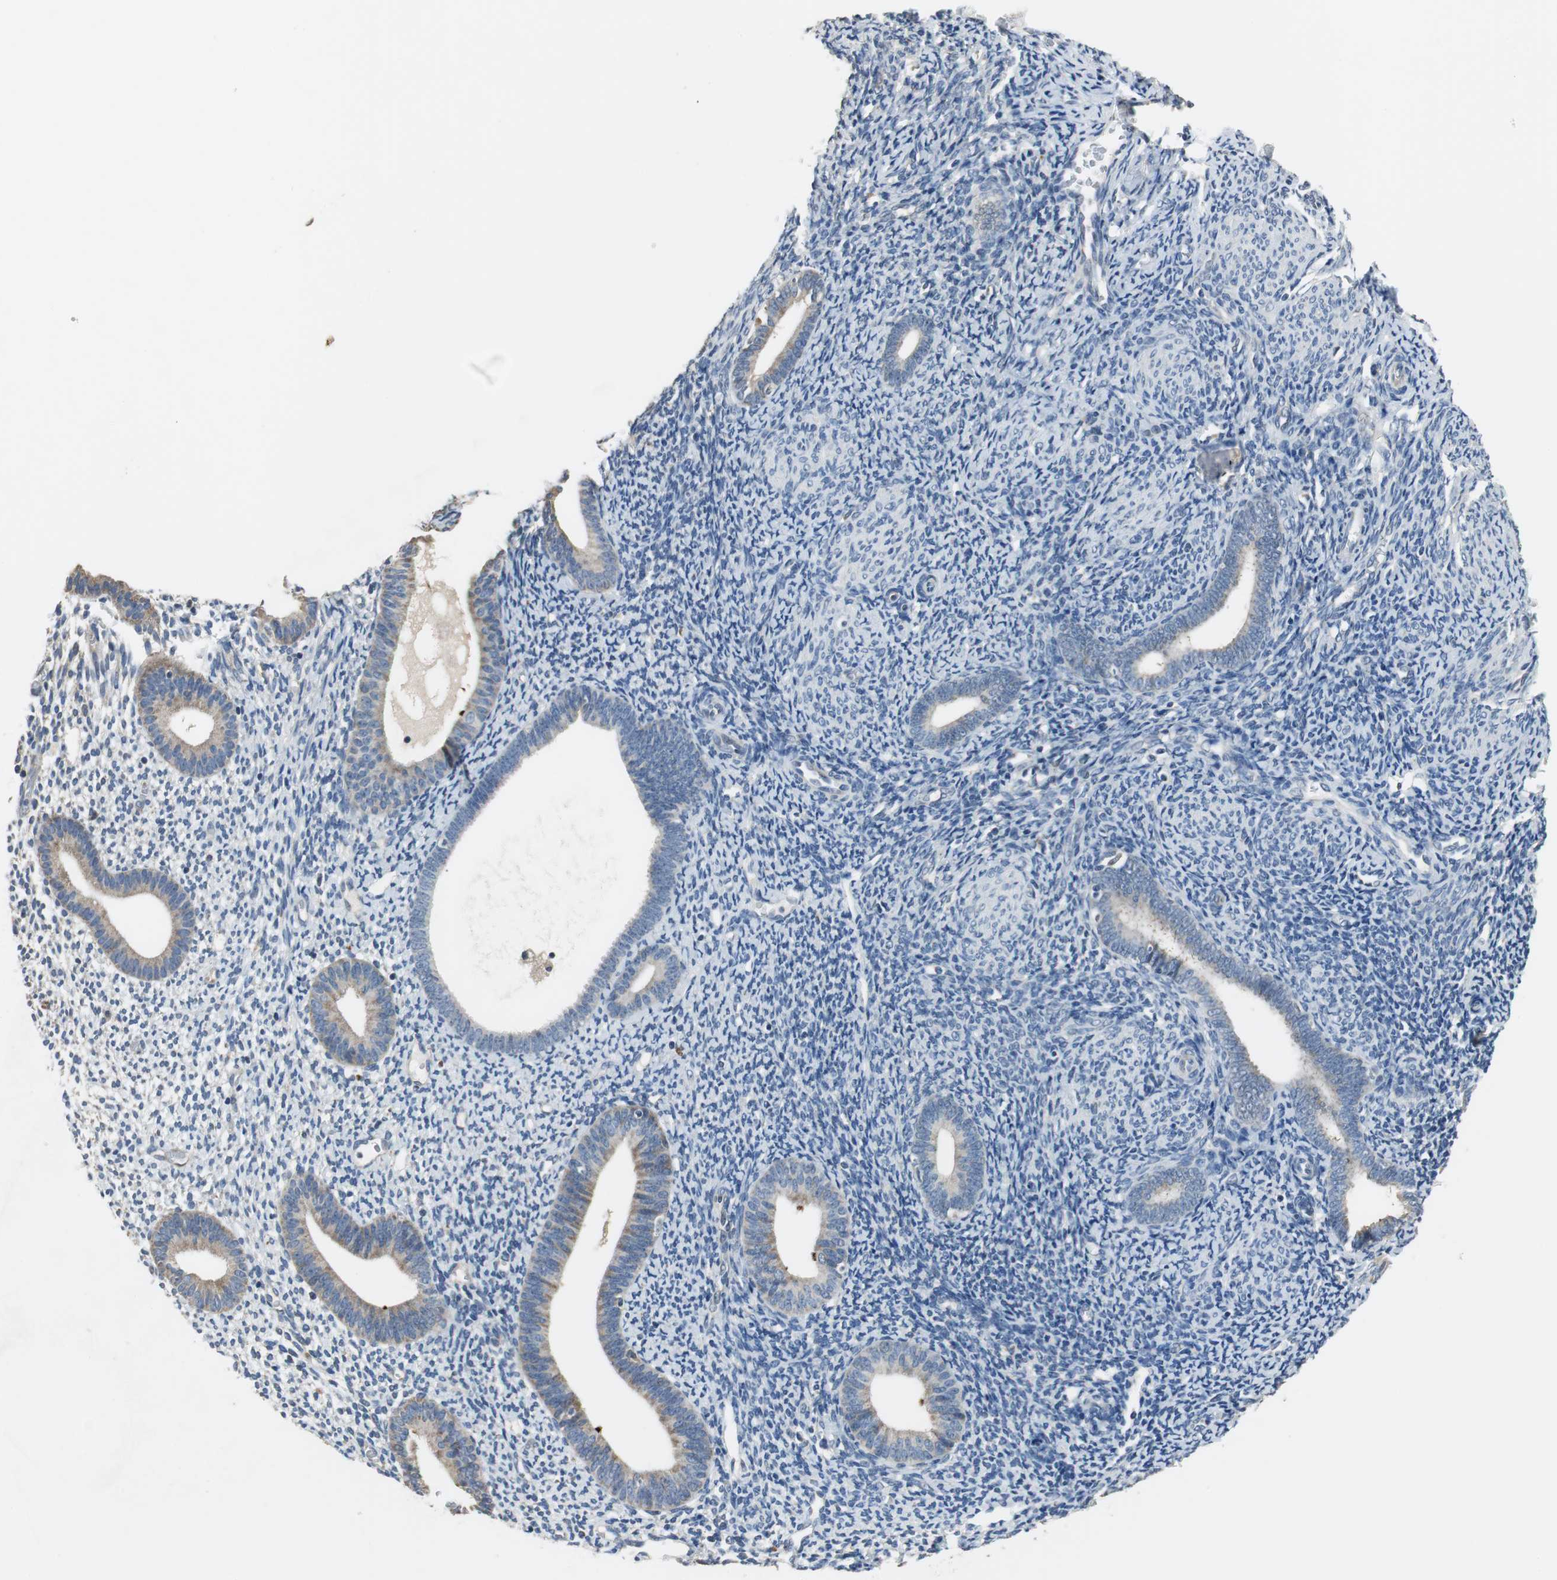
{"staining": {"intensity": "negative", "quantity": "none", "location": "none"}, "tissue": "endometrium", "cell_type": "Cells in endometrial stroma", "image_type": "normal", "snomed": [{"axis": "morphology", "description": "Normal tissue, NOS"}, {"axis": "topography", "description": "Smooth muscle"}, {"axis": "topography", "description": "Endometrium"}], "caption": "A high-resolution image shows immunohistochemistry staining of unremarkable endometrium, which displays no significant staining in cells in endometrial stroma. The staining is performed using DAB brown chromogen with nuclei counter-stained in using hematoxylin.", "gene": "MTIF2", "patient": {"sex": "female", "age": 57}}